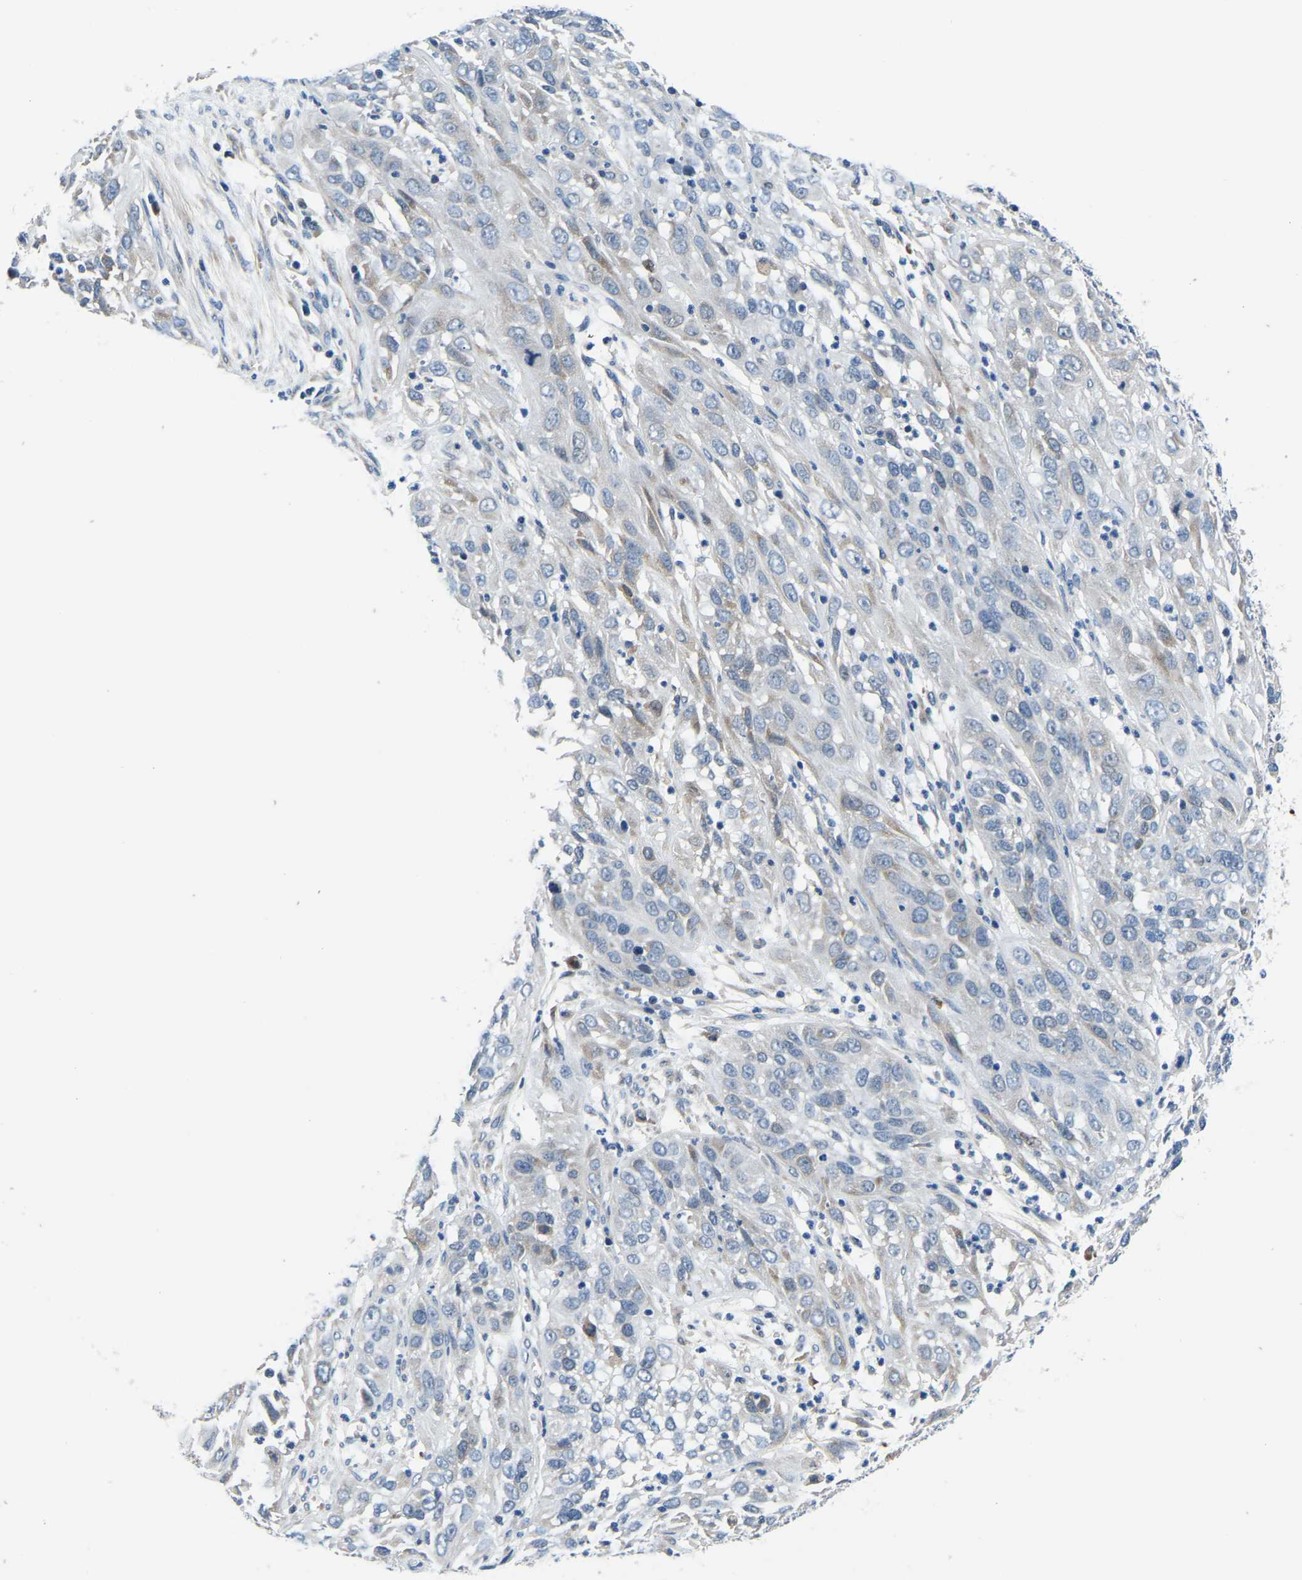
{"staining": {"intensity": "negative", "quantity": "none", "location": "none"}, "tissue": "cervical cancer", "cell_type": "Tumor cells", "image_type": "cancer", "snomed": [{"axis": "morphology", "description": "Squamous cell carcinoma, NOS"}, {"axis": "topography", "description": "Cervix"}], "caption": "A micrograph of cervical cancer (squamous cell carcinoma) stained for a protein demonstrates no brown staining in tumor cells.", "gene": "LIAS", "patient": {"sex": "female", "age": 32}}